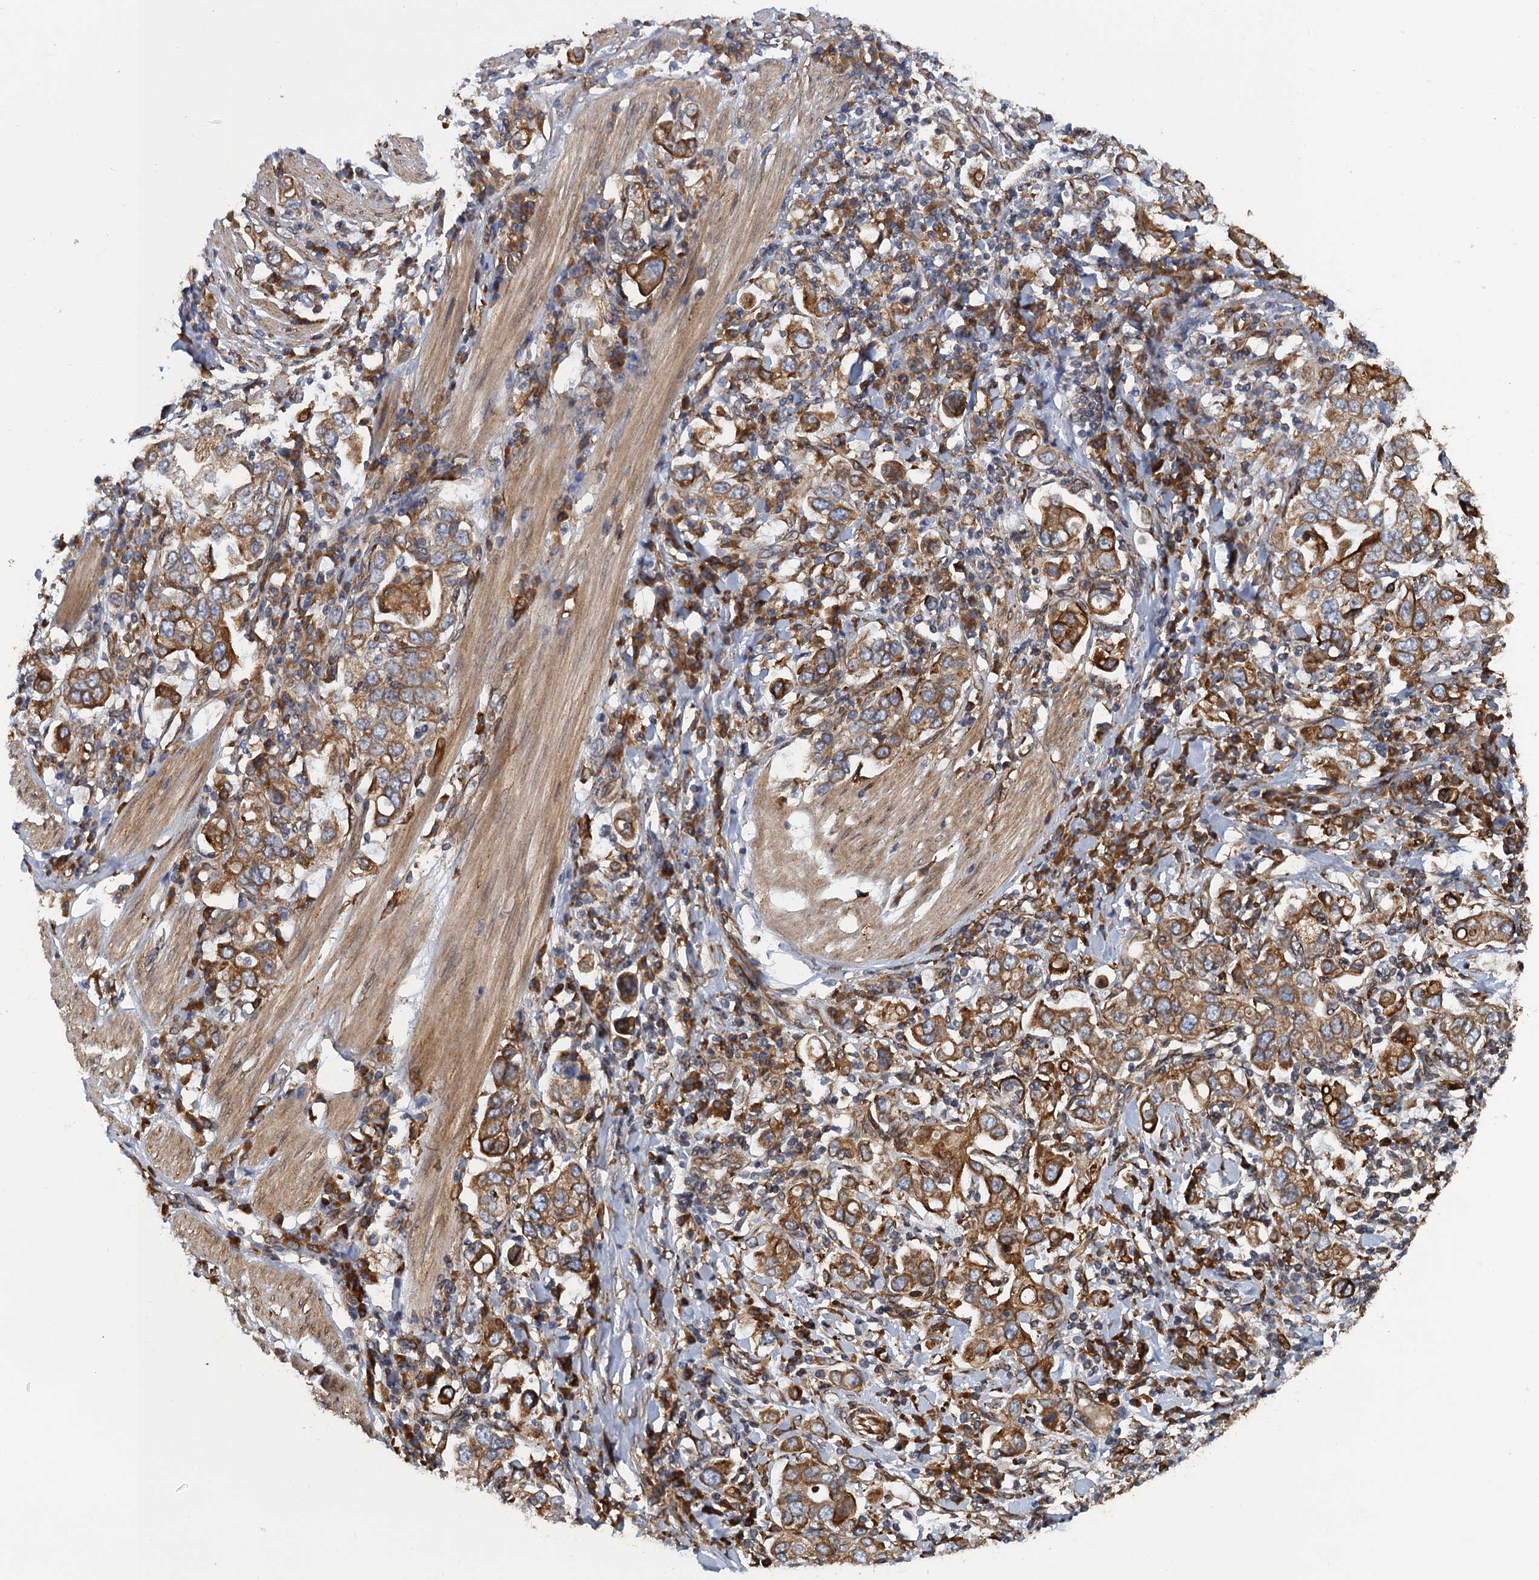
{"staining": {"intensity": "moderate", "quantity": ">75%", "location": "cytoplasmic/membranous"}, "tissue": "stomach cancer", "cell_type": "Tumor cells", "image_type": "cancer", "snomed": [{"axis": "morphology", "description": "Adenocarcinoma, NOS"}, {"axis": "topography", "description": "Stomach, upper"}], "caption": "A brown stain highlights moderate cytoplasmic/membranous positivity of a protein in stomach cancer tumor cells.", "gene": "ARMC5", "patient": {"sex": "male", "age": 62}}